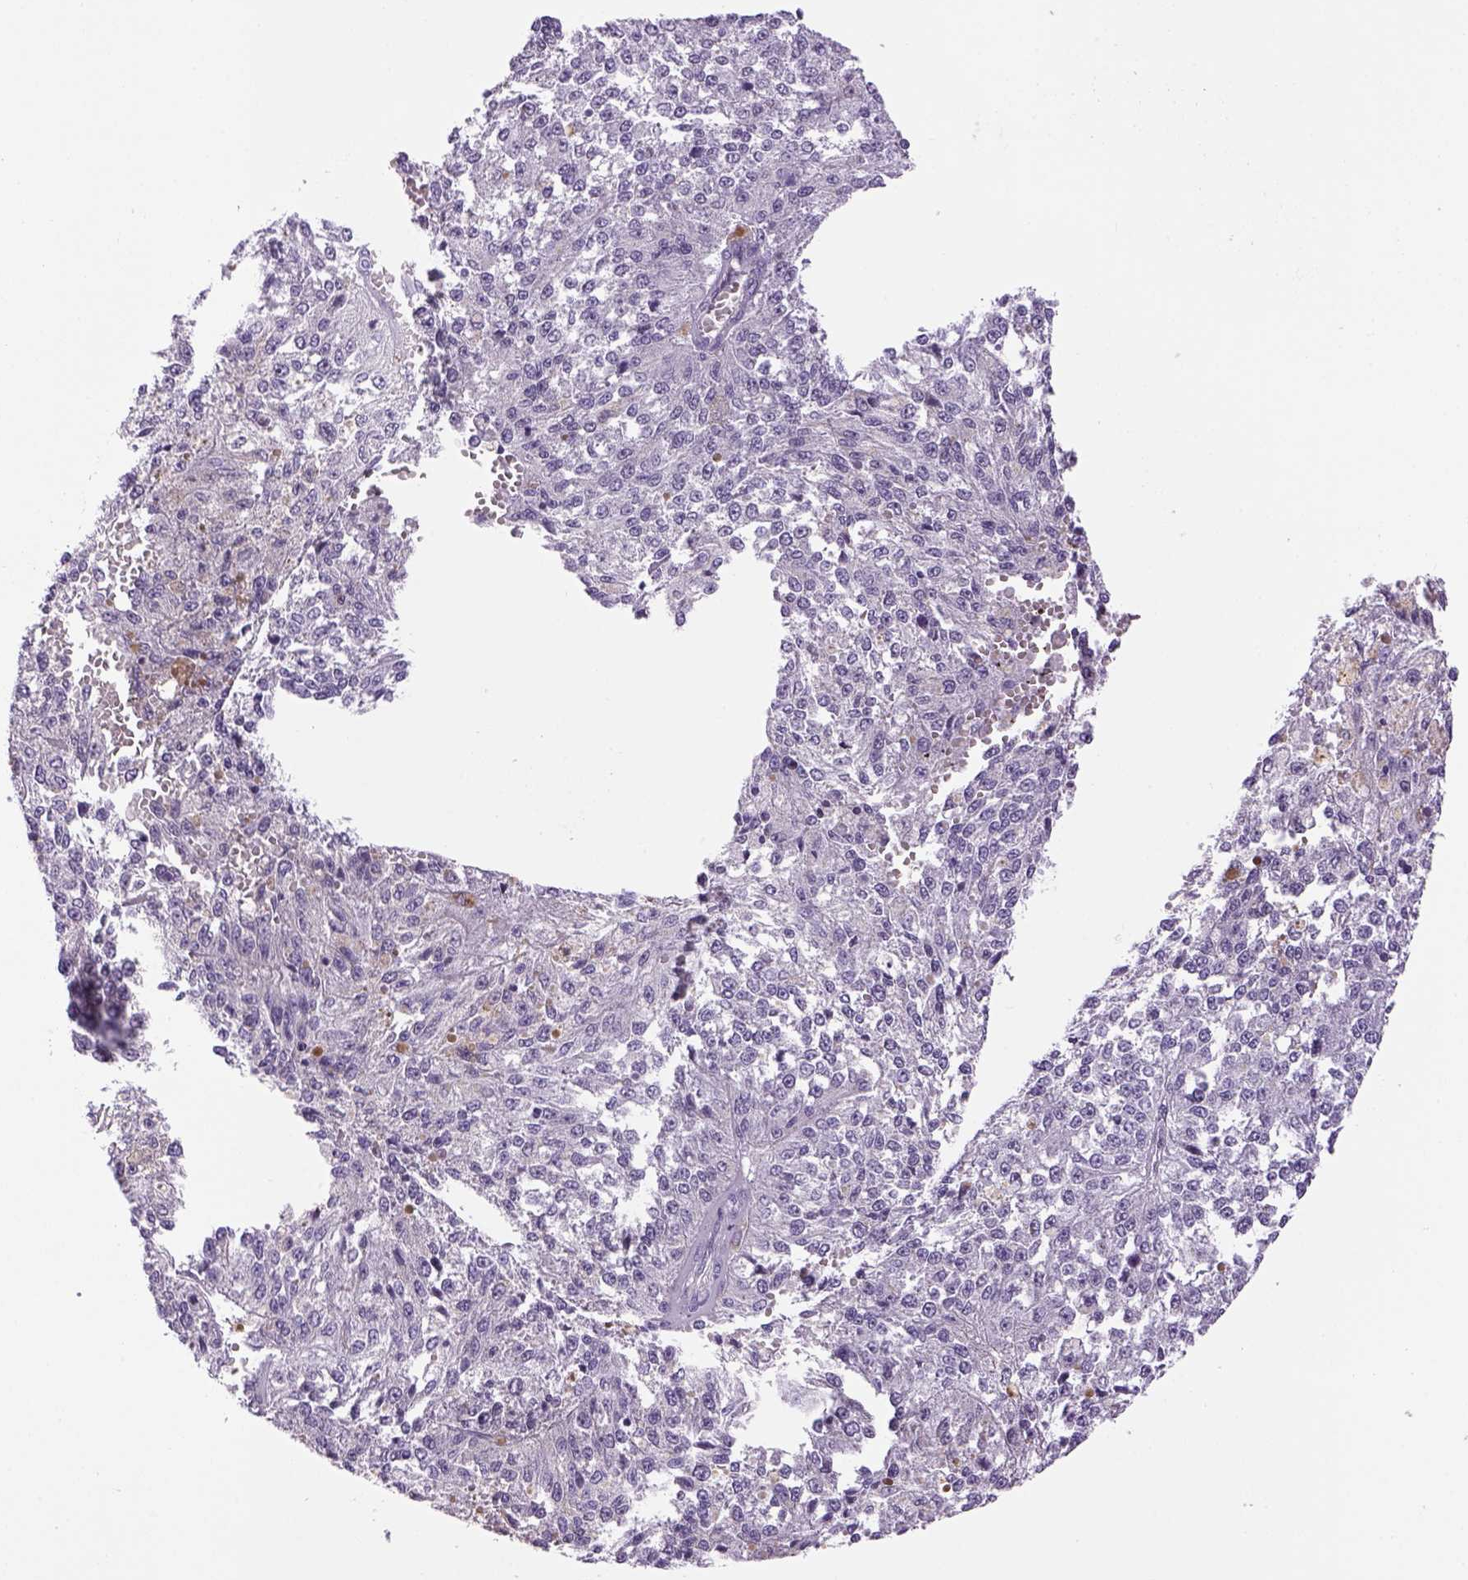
{"staining": {"intensity": "negative", "quantity": "none", "location": "none"}, "tissue": "melanoma", "cell_type": "Tumor cells", "image_type": "cancer", "snomed": [{"axis": "morphology", "description": "Malignant melanoma, Metastatic site"}, {"axis": "topography", "description": "Lymph node"}], "caption": "Immunohistochemical staining of malignant melanoma (metastatic site) exhibits no significant positivity in tumor cells. (DAB (3,3'-diaminobenzidine) immunohistochemistry visualized using brightfield microscopy, high magnification).", "gene": "DBH", "patient": {"sex": "female", "age": 64}}